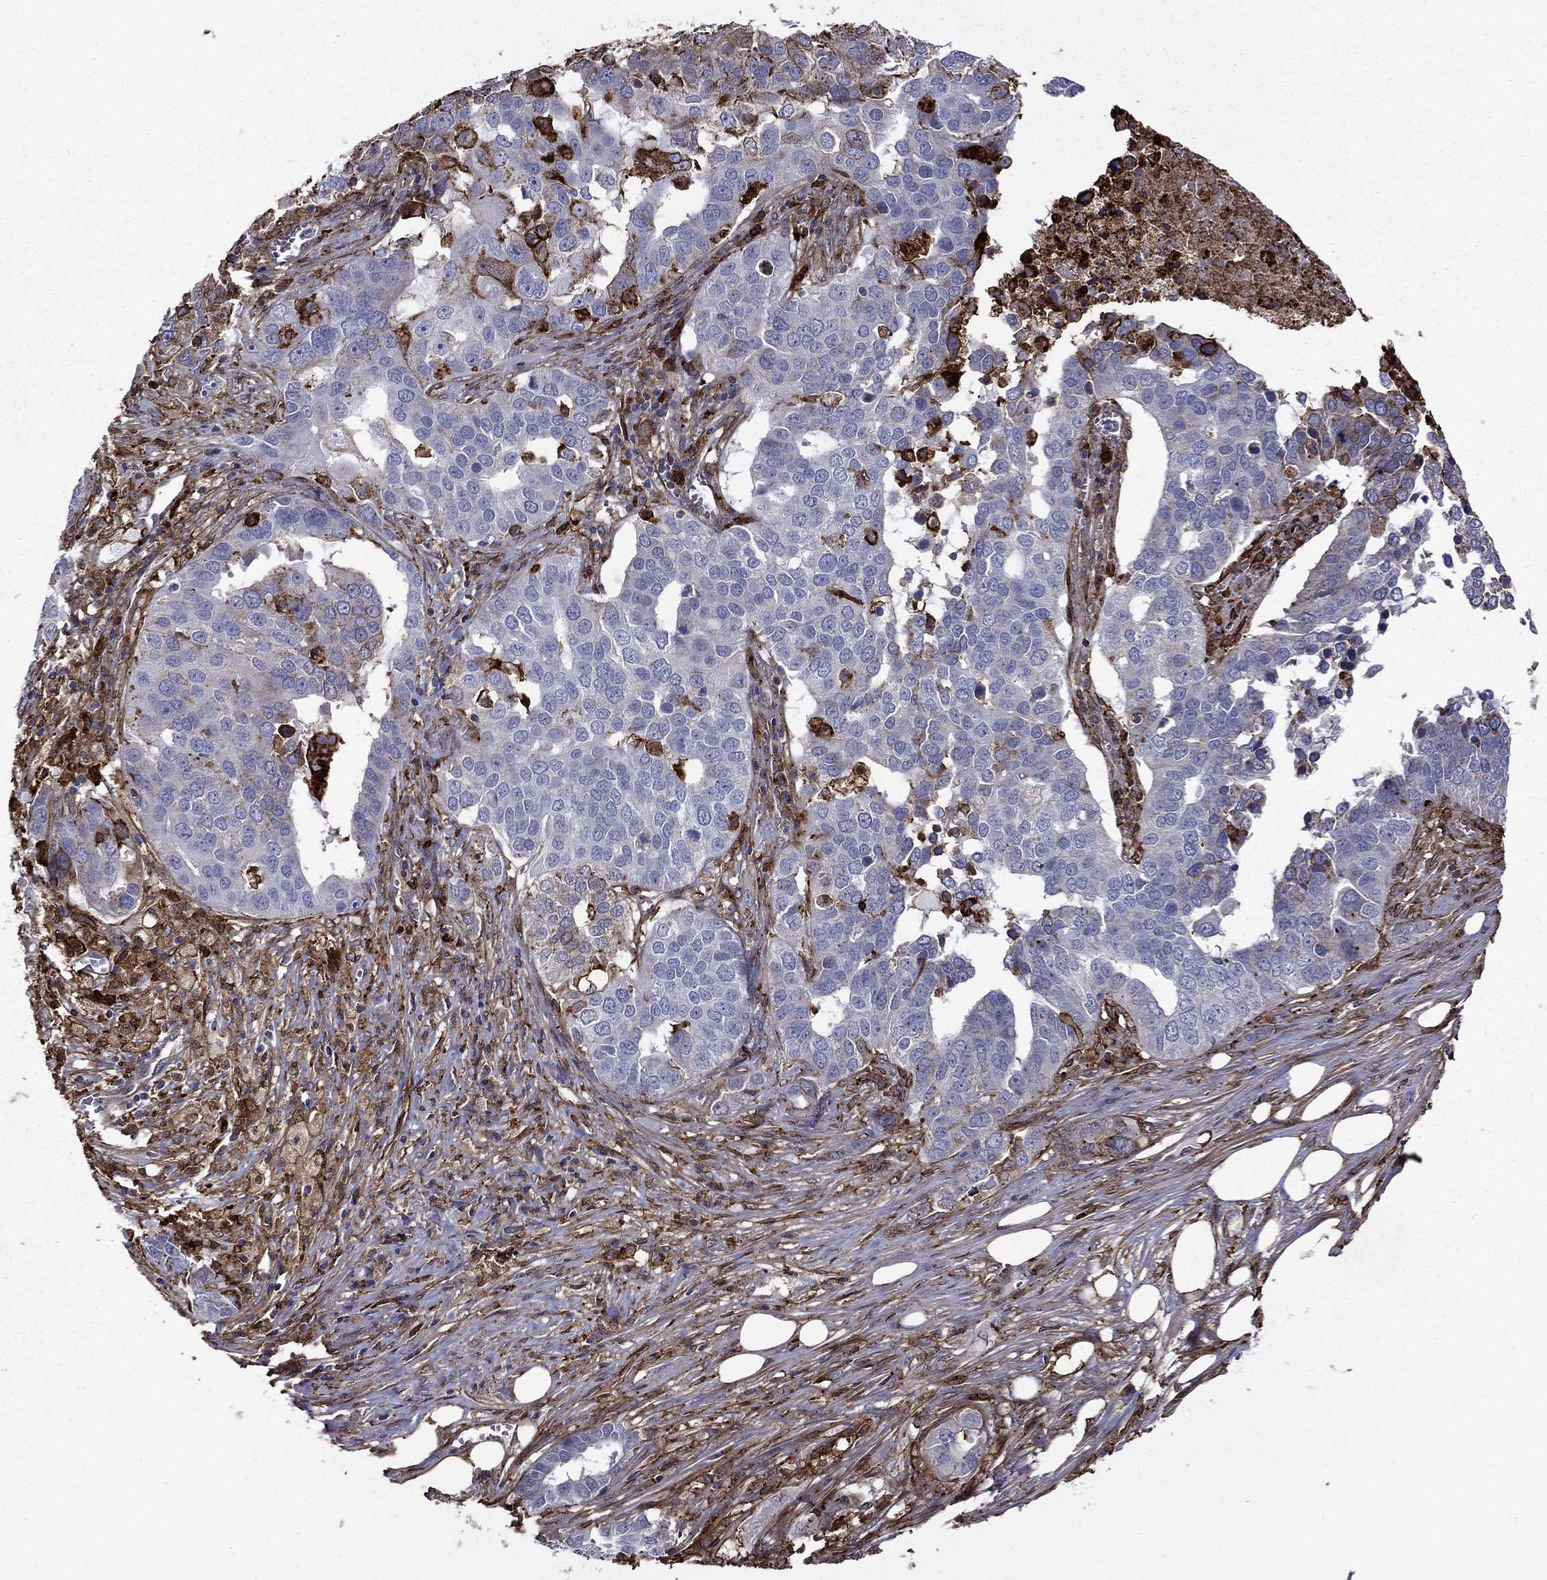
{"staining": {"intensity": "negative", "quantity": "none", "location": "none"}, "tissue": "ovarian cancer", "cell_type": "Tumor cells", "image_type": "cancer", "snomed": [{"axis": "morphology", "description": "Carcinoma, endometroid"}, {"axis": "topography", "description": "Soft tissue"}, {"axis": "topography", "description": "Ovary"}], "caption": "High magnification brightfield microscopy of ovarian cancer (endometroid carcinoma) stained with DAB (3,3'-diaminobenzidine) (brown) and counterstained with hematoxylin (blue): tumor cells show no significant positivity. Nuclei are stained in blue.", "gene": "PLAU", "patient": {"sex": "female", "age": 52}}